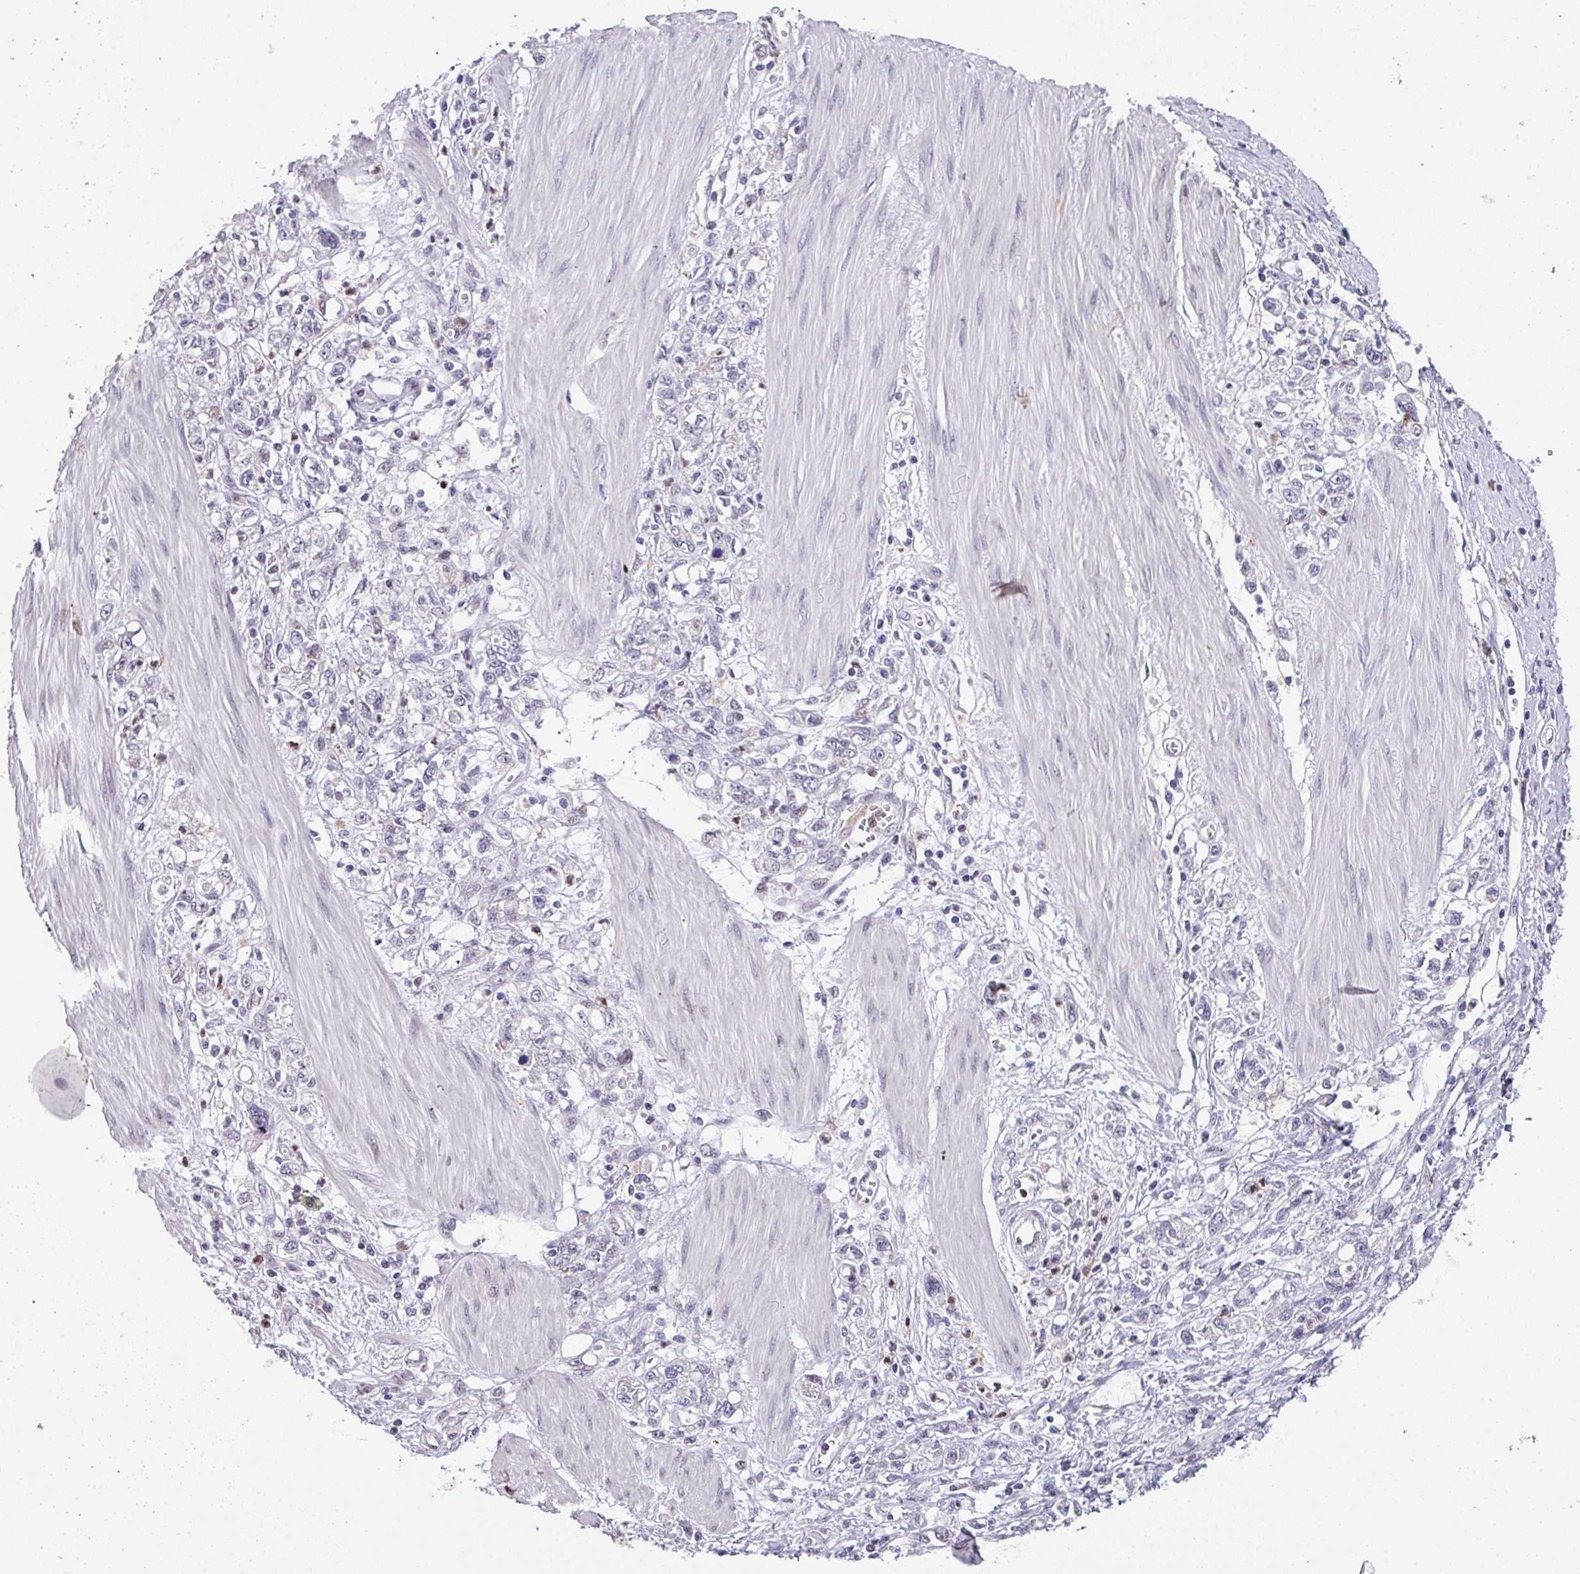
{"staining": {"intensity": "negative", "quantity": "none", "location": "none"}, "tissue": "stomach cancer", "cell_type": "Tumor cells", "image_type": "cancer", "snomed": [{"axis": "morphology", "description": "Adenocarcinoma, NOS"}, {"axis": "topography", "description": "Stomach"}], "caption": "High power microscopy micrograph of an IHC micrograph of stomach adenocarcinoma, revealing no significant staining in tumor cells.", "gene": "ZFP3", "patient": {"sex": "female", "age": 76}}